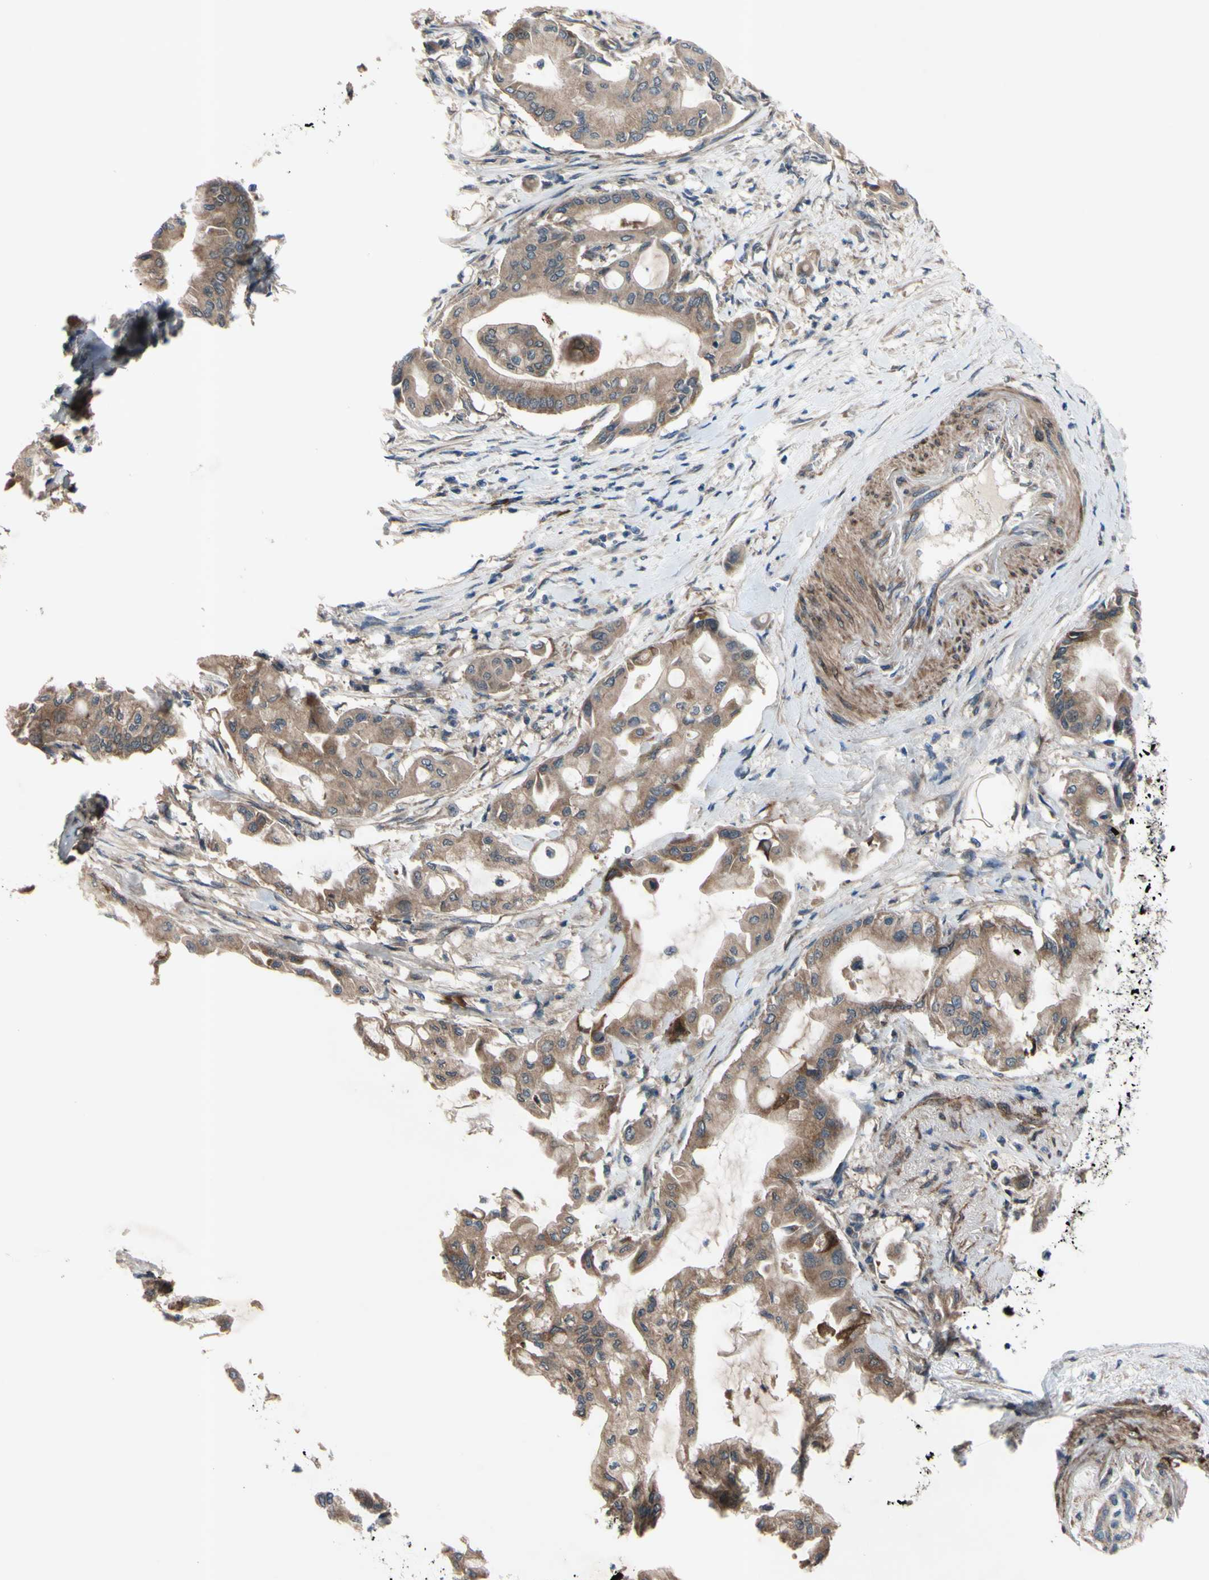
{"staining": {"intensity": "moderate", "quantity": ">75%", "location": "cytoplasmic/membranous"}, "tissue": "pancreatic cancer", "cell_type": "Tumor cells", "image_type": "cancer", "snomed": [{"axis": "morphology", "description": "Adenocarcinoma, NOS"}, {"axis": "morphology", "description": "Adenocarcinoma, metastatic, NOS"}, {"axis": "topography", "description": "Lymph node"}, {"axis": "topography", "description": "Pancreas"}, {"axis": "topography", "description": "Duodenum"}], "caption": "Human pancreatic adenocarcinoma stained with a protein marker shows moderate staining in tumor cells.", "gene": "SVIL", "patient": {"sex": "female", "age": 64}}